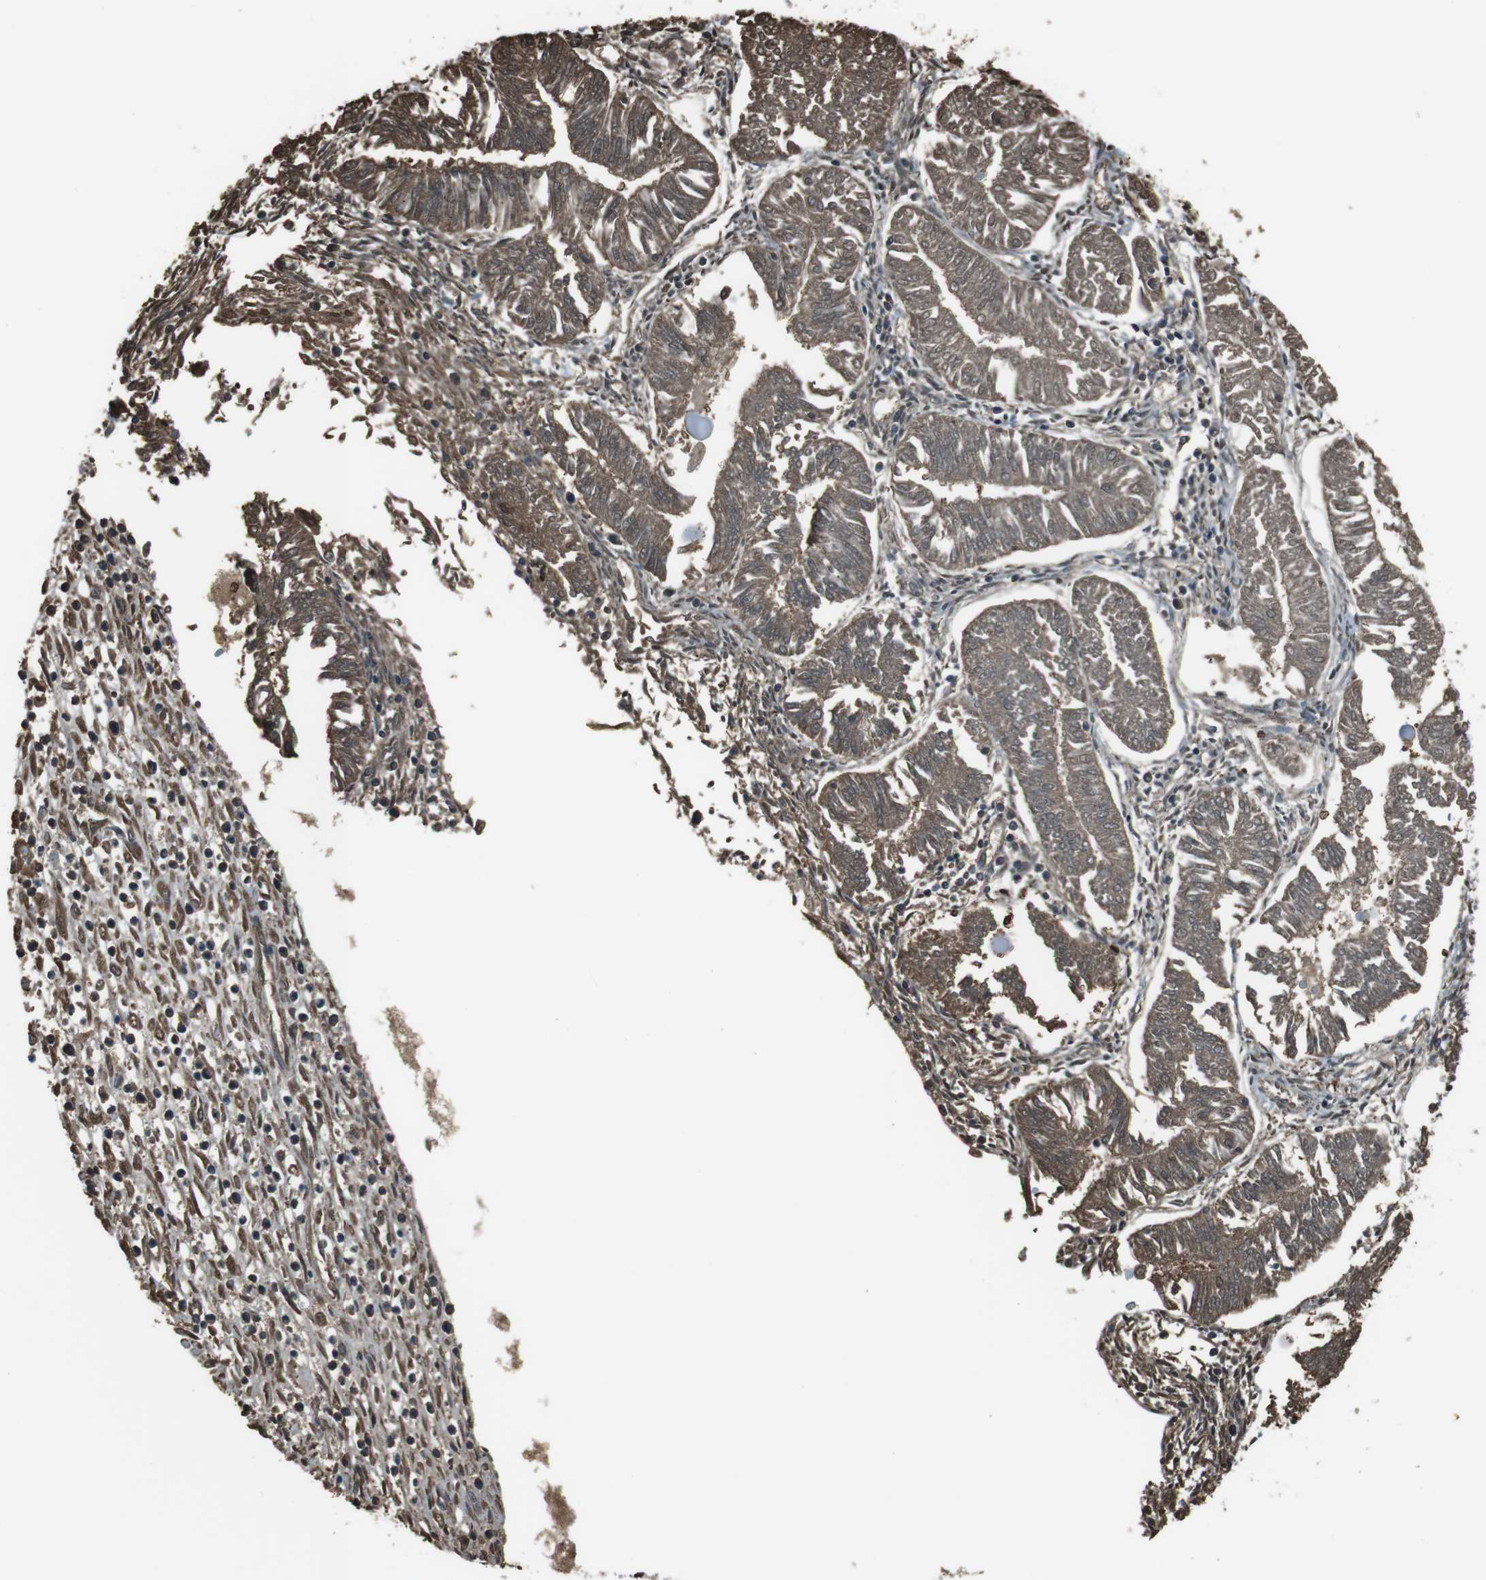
{"staining": {"intensity": "moderate", "quantity": ">75%", "location": "cytoplasmic/membranous,nuclear"}, "tissue": "endometrial cancer", "cell_type": "Tumor cells", "image_type": "cancer", "snomed": [{"axis": "morphology", "description": "Adenocarcinoma, NOS"}, {"axis": "topography", "description": "Endometrium"}], "caption": "A high-resolution image shows immunohistochemistry (IHC) staining of endometrial cancer (adenocarcinoma), which reveals moderate cytoplasmic/membranous and nuclear expression in approximately >75% of tumor cells.", "gene": "TWSG1", "patient": {"sex": "female", "age": 53}}